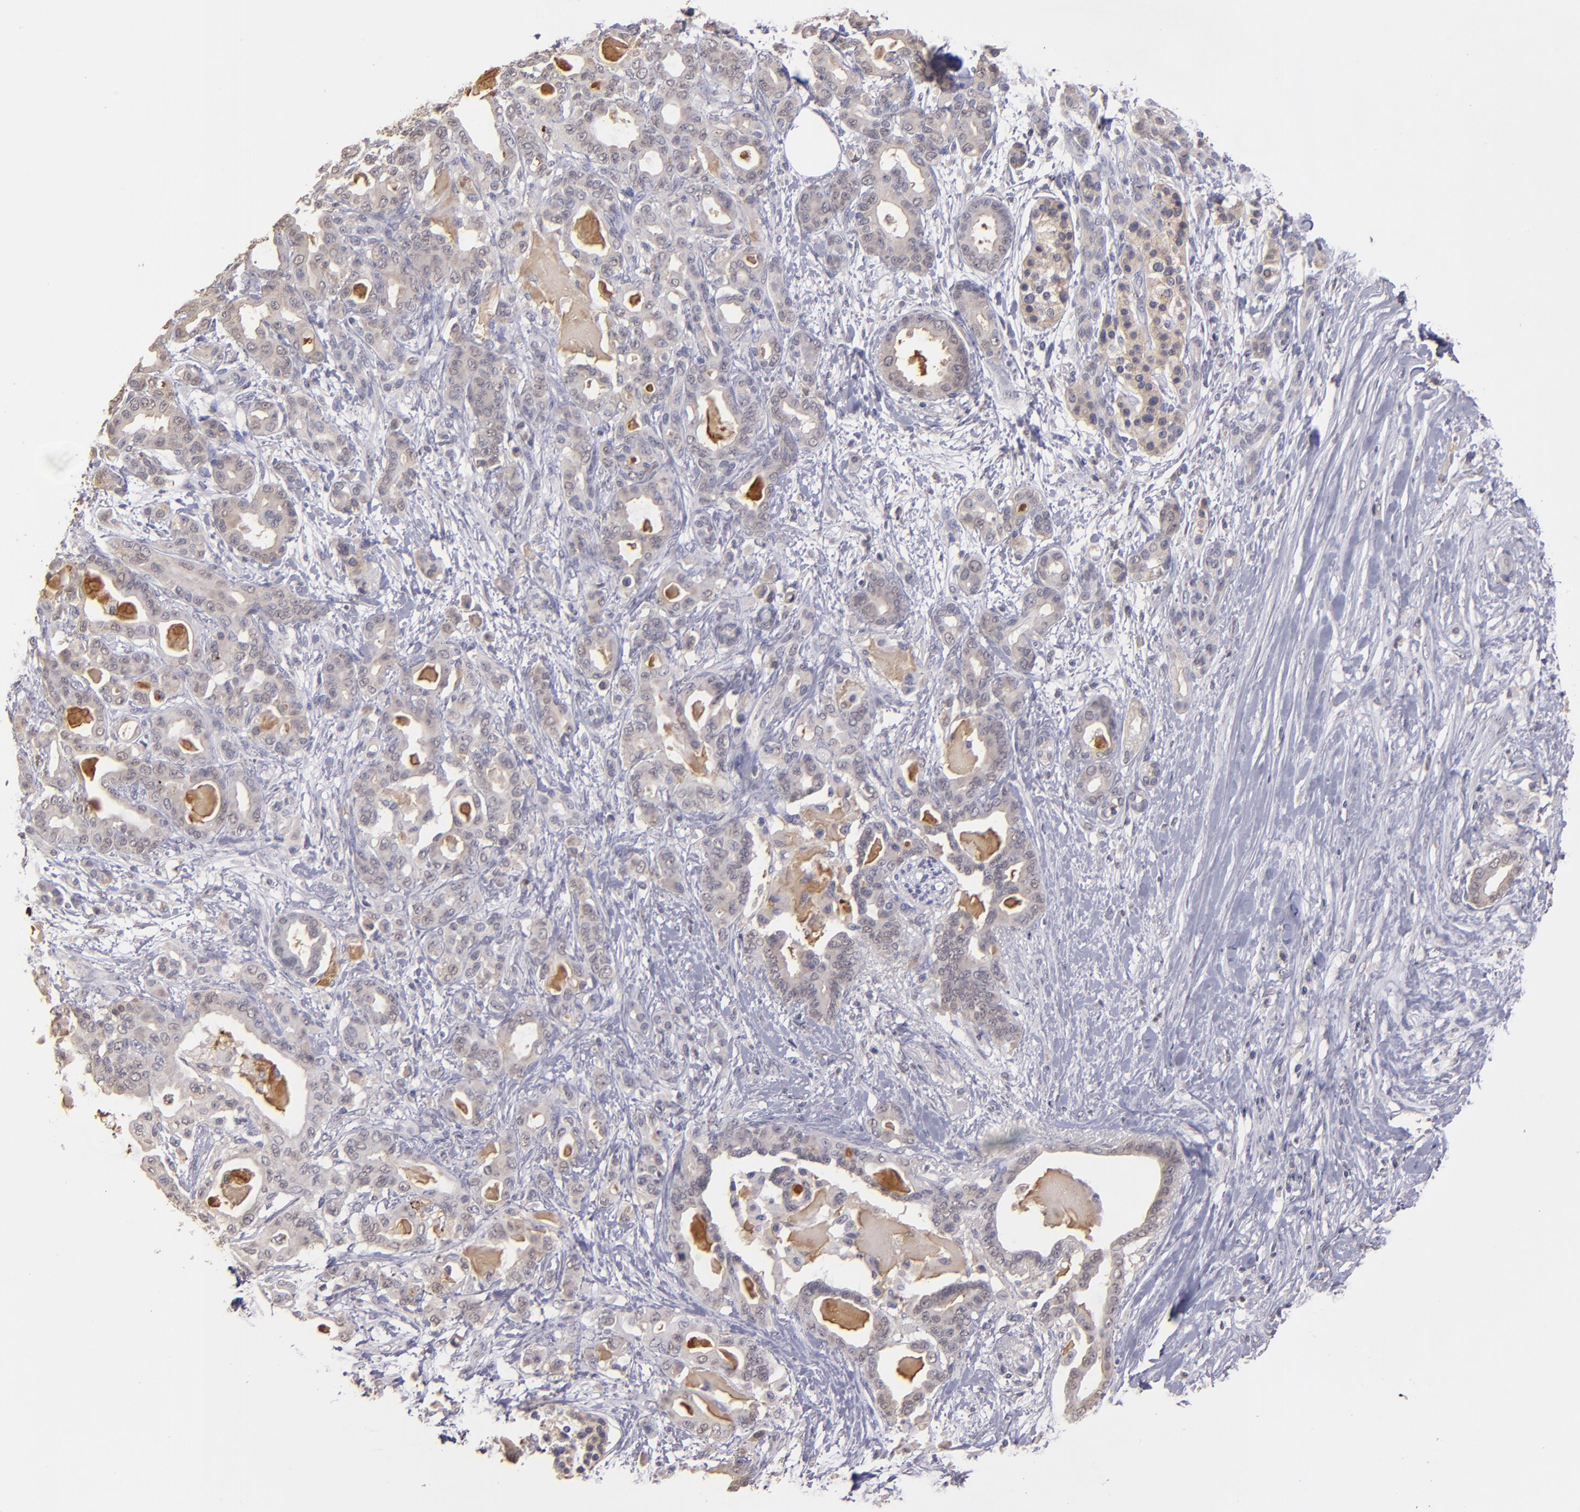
{"staining": {"intensity": "weak", "quantity": ">75%", "location": "cytoplasmic/membranous"}, "tissue": "pancreatic cancer", "cell_type": "Tumor cells", "image_type": "cancer", "snomed": [{"axis": "morphology", "description": "Adenocarcinoma, NOS"}, {"axis": "topography", "description": "Pancreas"}], "caption": "Human pancreatic cancer (adenocarcinoma) stained with a brown dye exhibits weak cytoplasmic/membranous positive positivity in approximately >75% of tumor cells.", "gene": "SERPINC1", "patient": {"sex": "male", "age": 63}}